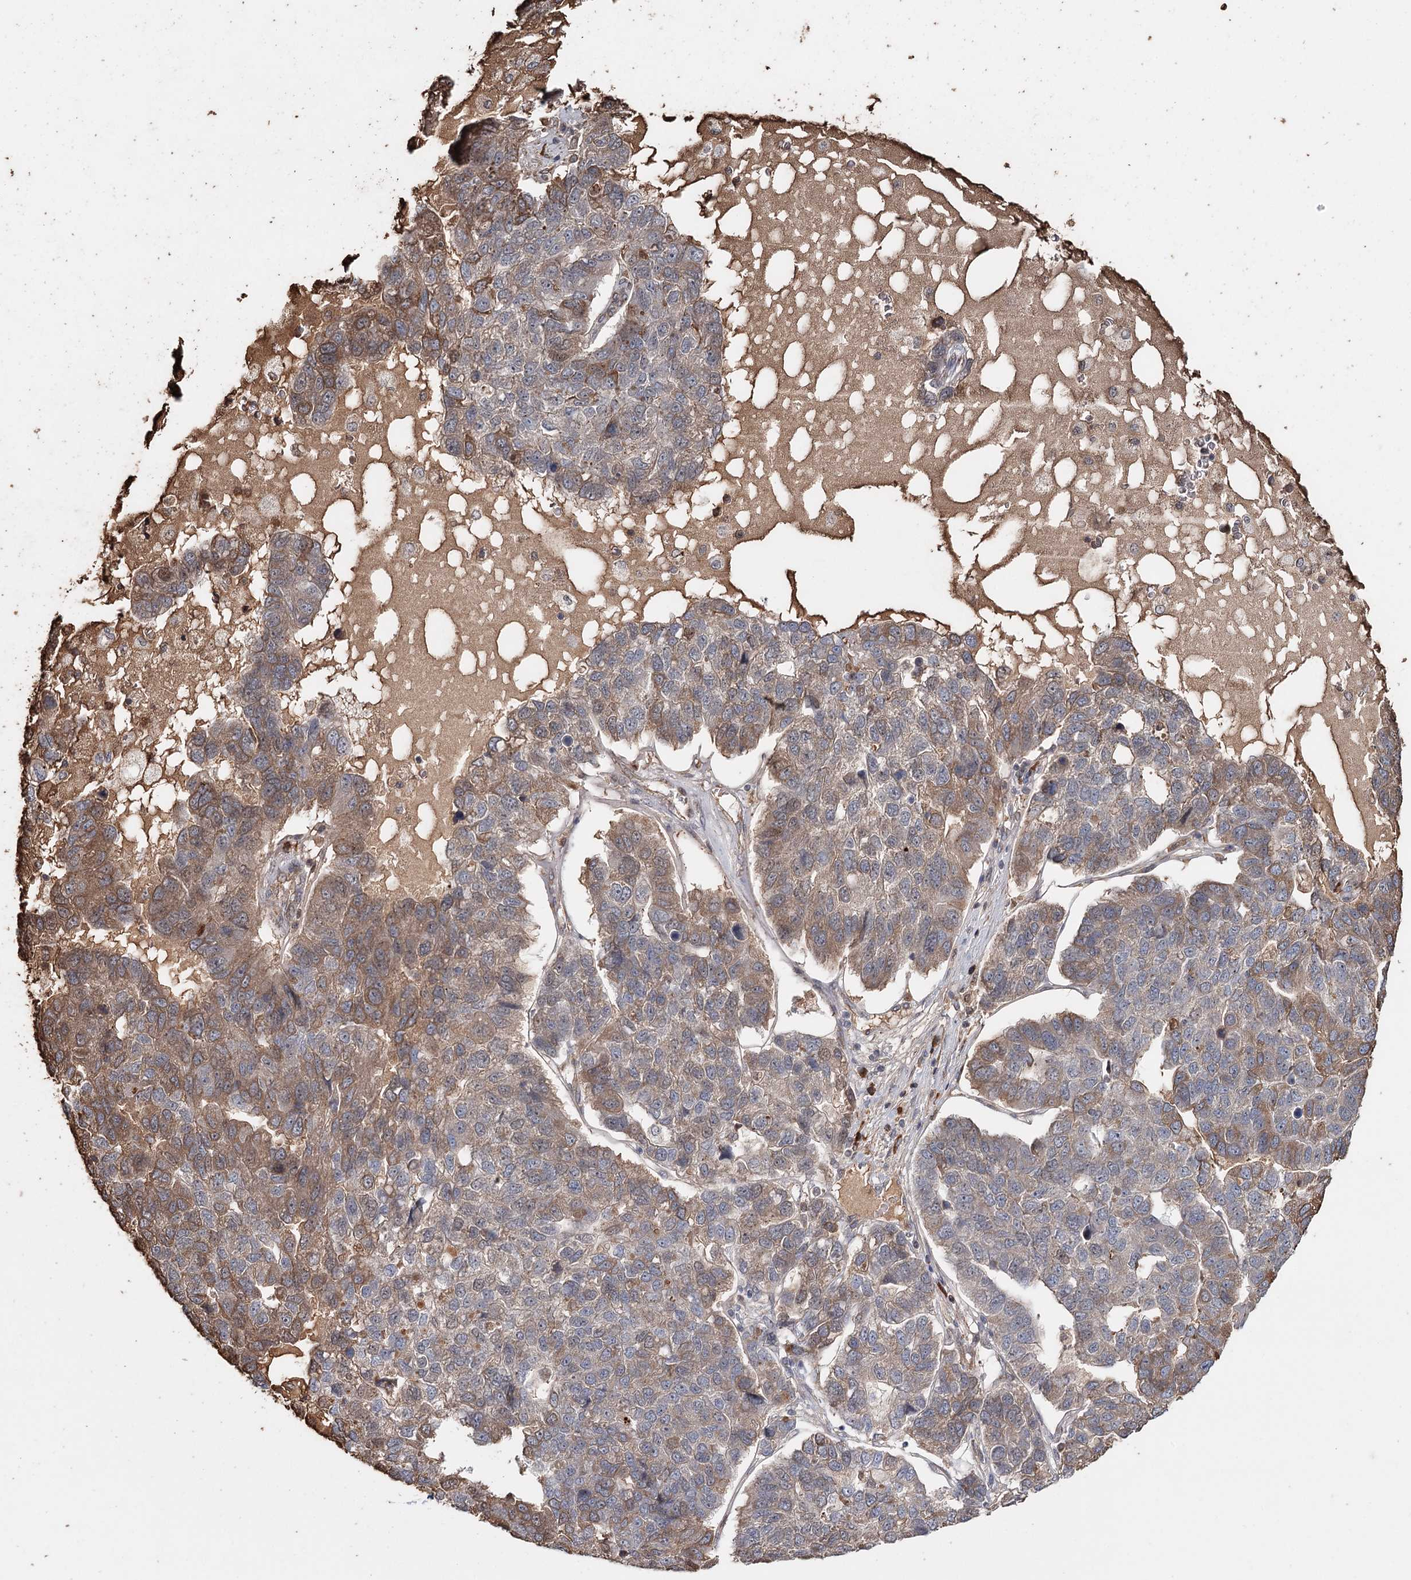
{"staining": {"intensity": "moderate", "quantity": "25%-75%", "location": "cytoplasmic/membranous"}, "tissue": "pancreatic cancer", "cell_type": "Tumor cells", "image_type": "cancer", "snomed": [{"axis": "morphology", "description": "Adenocarcinoma, NOS"}, {"axis": "topography", "description": "Pancreas"}], "caption": "Immunohistochemistry photomicrograph of human pancreatic adenocarcinoma stained for a protein (brown), which demonstrates medium levels of moderate cytoplasmic/membranous positivity in approximately 25%-75% of tumor cells.", "gene": "SYVN1", "patient": {"sex": "female", "age": 61}}